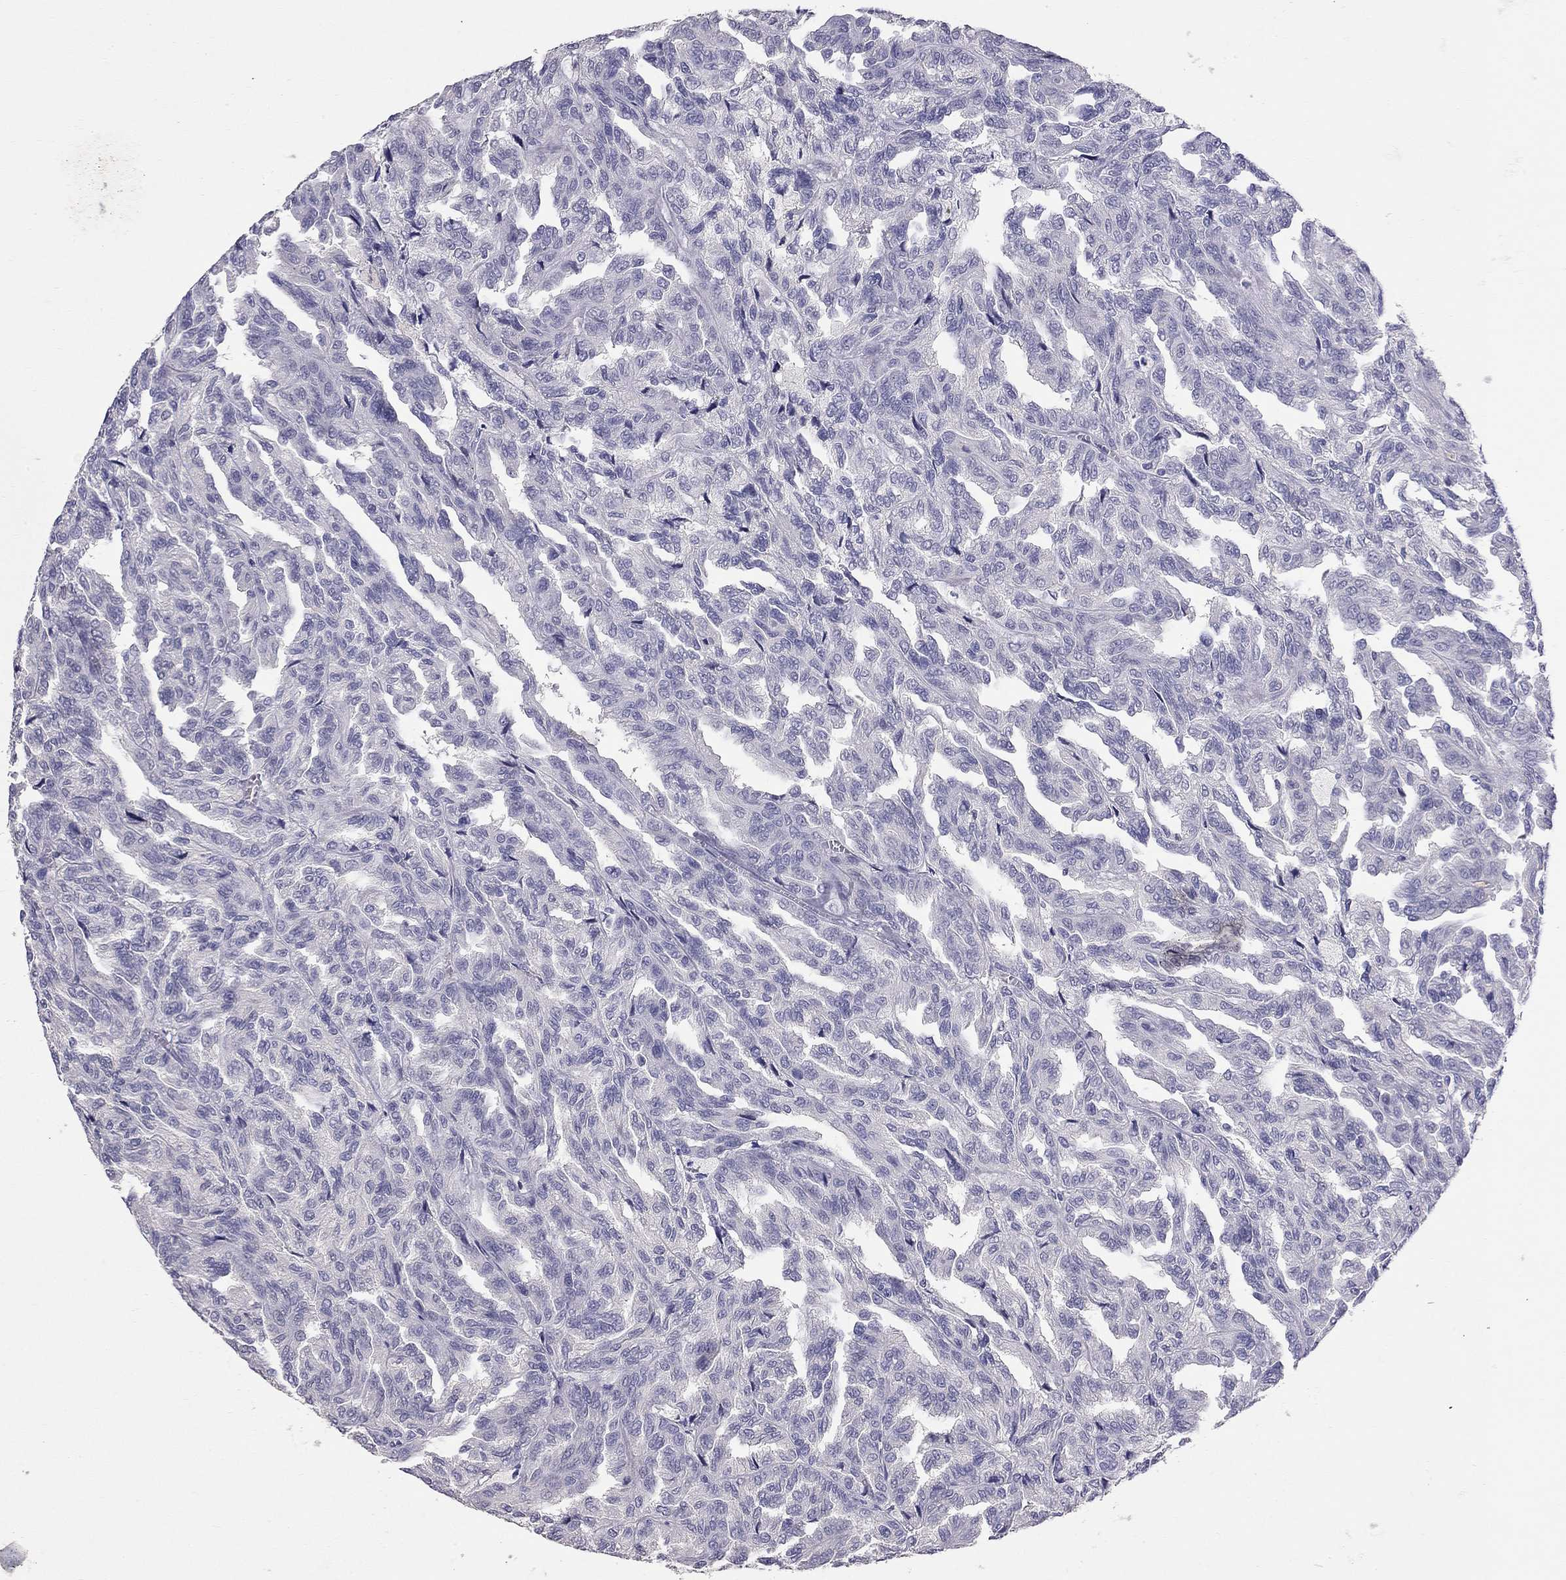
{"staining": {"intensity": "negative", "quantity": "none", "location": "none"}, "tissue": "renal cancer", "cell_type": "Tumor cells", "image_type": "cancer", "snomed": [{"axis": "morphology", "description": "Adenocarcinoma, NOS"}, {"axis": "topography", "description": "Kidney"}], "caption": "Tumor cells are negative for protein expression in human renal cancer.", "gene": "CFAP91", "patient": {"sex": "male", "age": 79}}